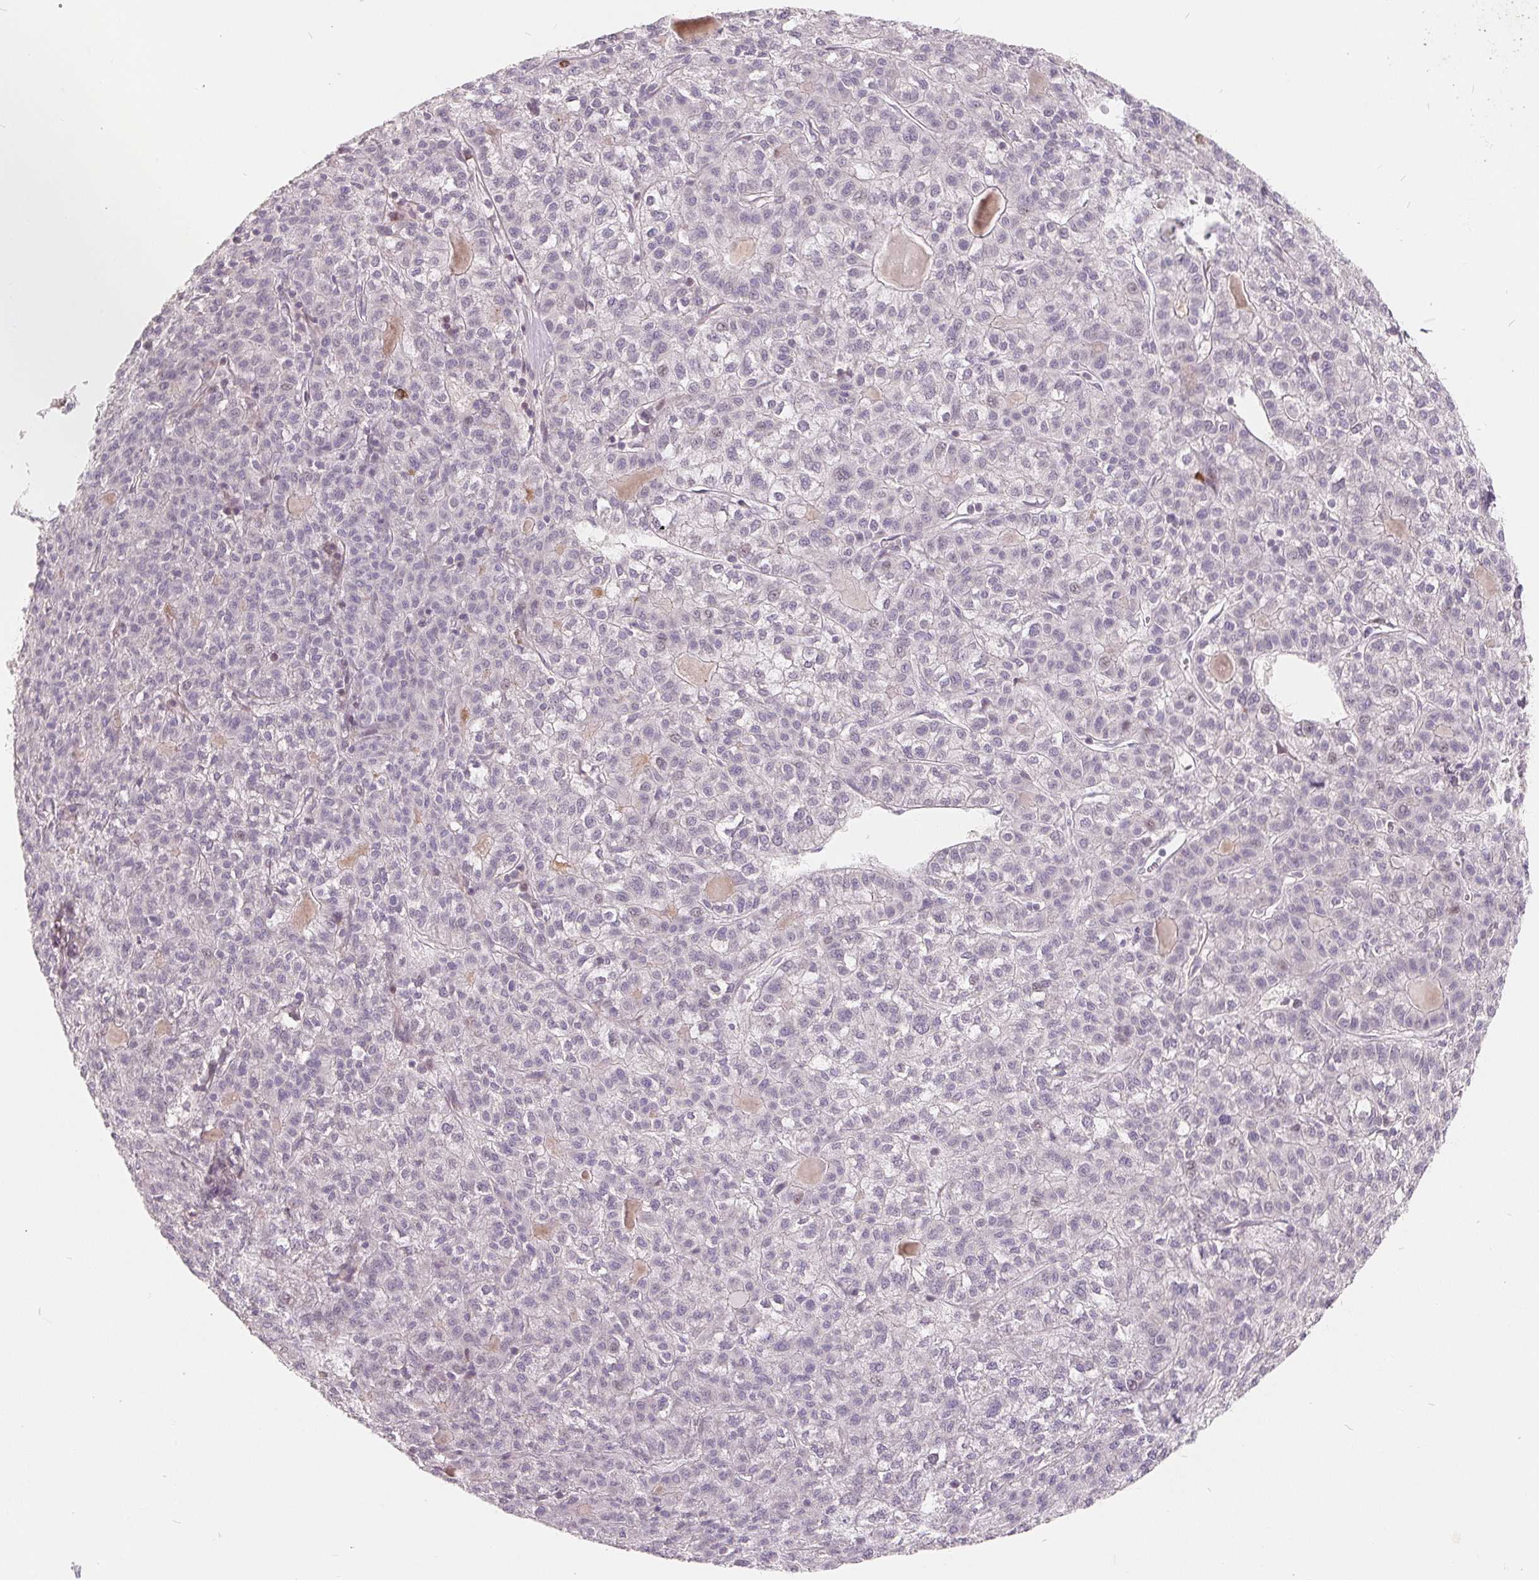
{"staining": {"intensity": "negative", "quantity": "none", "location": "none"}, "tissue": "liver cancer", "cell_type": "Tumor cells", "image_type": "cancer", "snomed": [{"axis": "morphology", "description": "Carcinoma, Hepatocellular, NOS"}, {"axis": "topography", "description": "Liver"}], "caption": "This is an immunohistochemistry histopathology image of human liver cancer (hepatocellular carcinoma). There is no positivity in tumor cells.", "gene": "NRG2", "patient": {"sex": "female", "age": 43}}